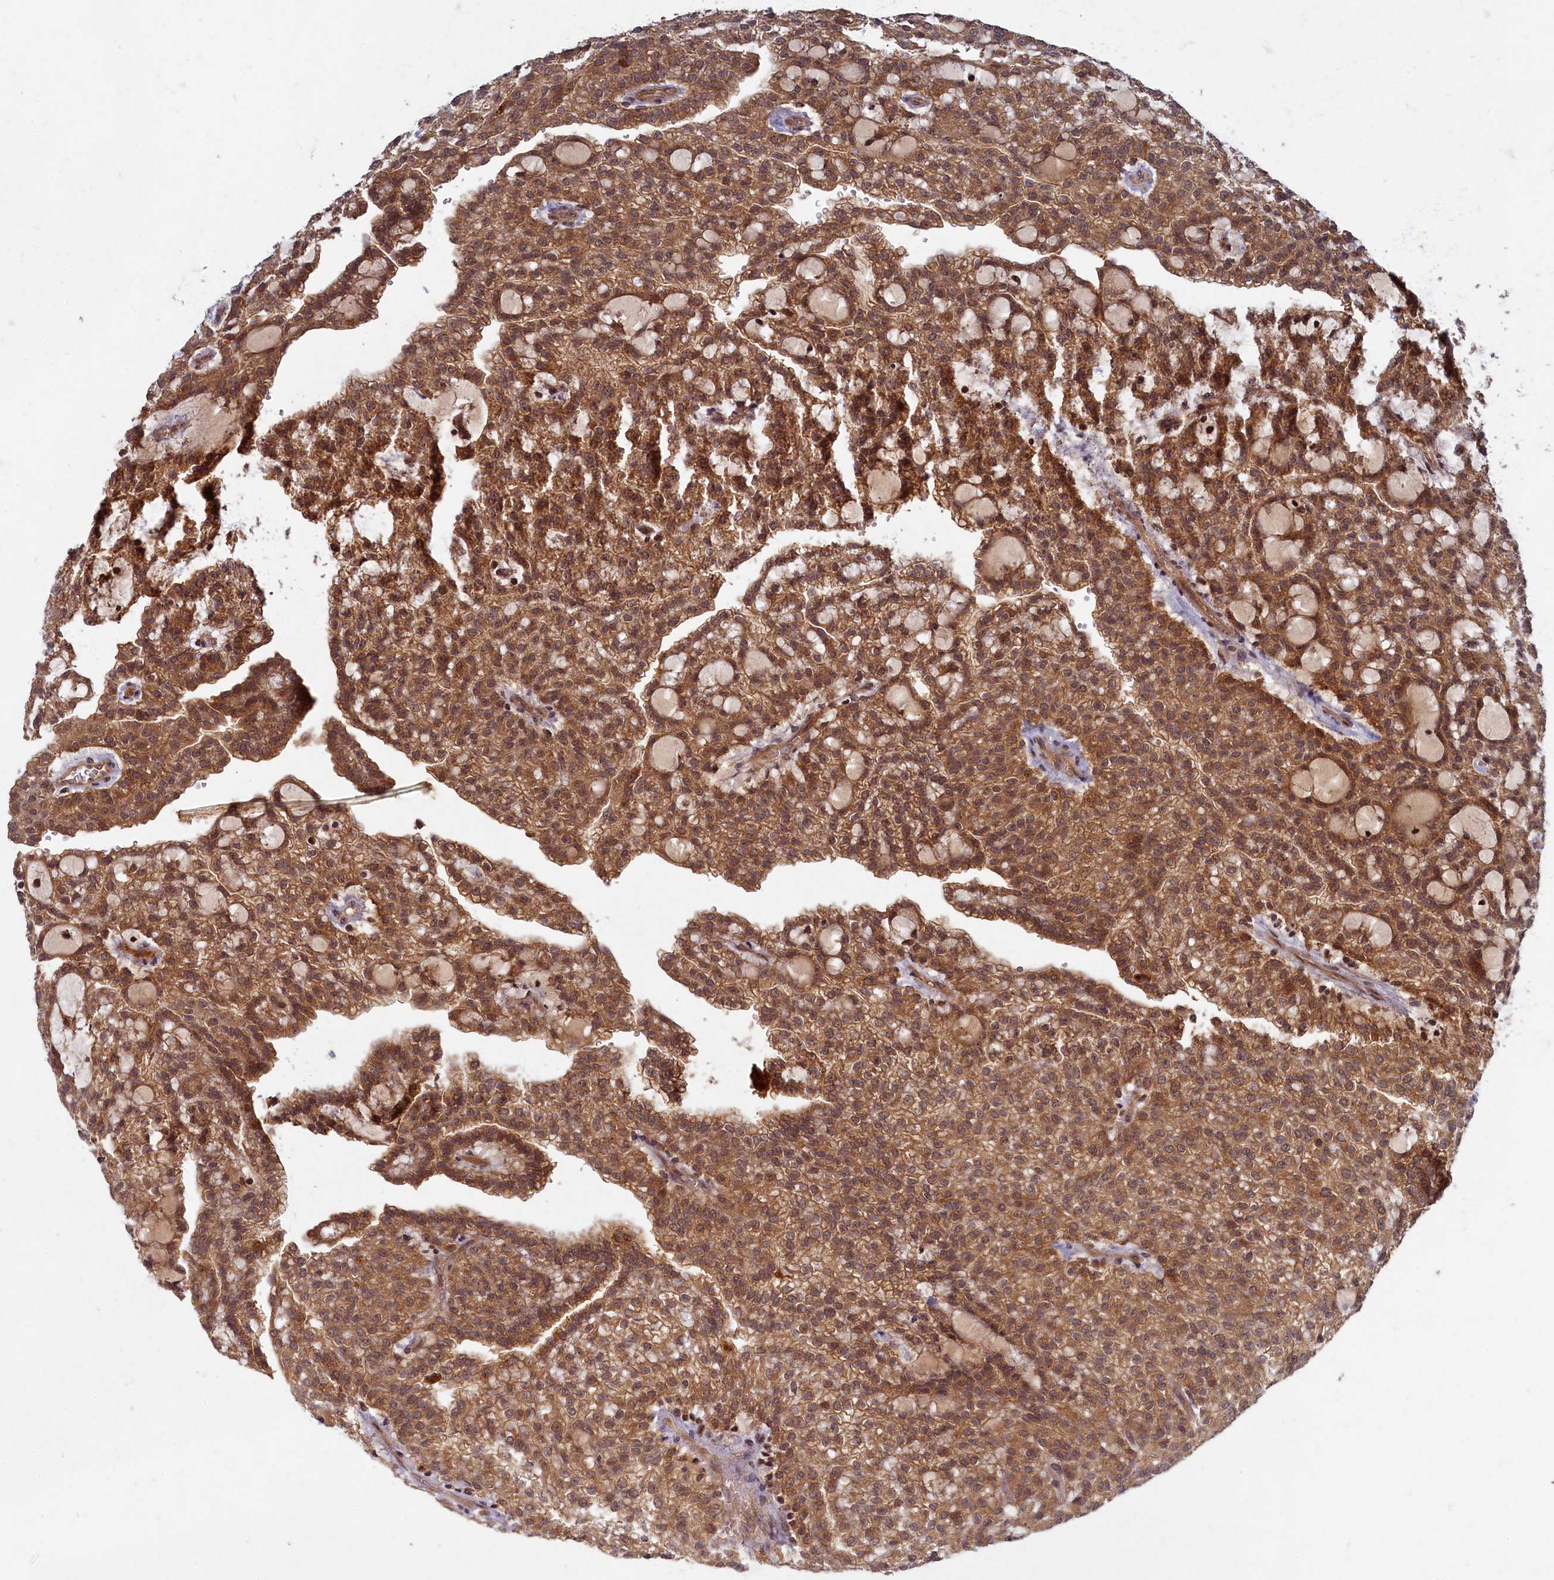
{"staining": {"intensity": "moderate", "quantity": ">75%", "location": "cytoplasmic/membranous"}, "tissue": "renal cancer", "cell_type": "Tumor cells", "image_type": "cancer", "snomed": [{"axis": "morphology", "description": "Adenocarcinoma, NOS"}, {"axis": "topography", "description": "Kidney"}], "caption": "Immunohistochemistry (IHC) histopathology image of neoplastic tissue: human adenocarcinoma (renal) stained using immunohistochemistry reveals medium levels of moderate protein expression localized specifically in the cytoplasmic/membranous of tumor cells, appearing as a cytoplasmic/membranous brown color.", "gene": "BICD1", "patient": {"sex": "male", "age": 63}}